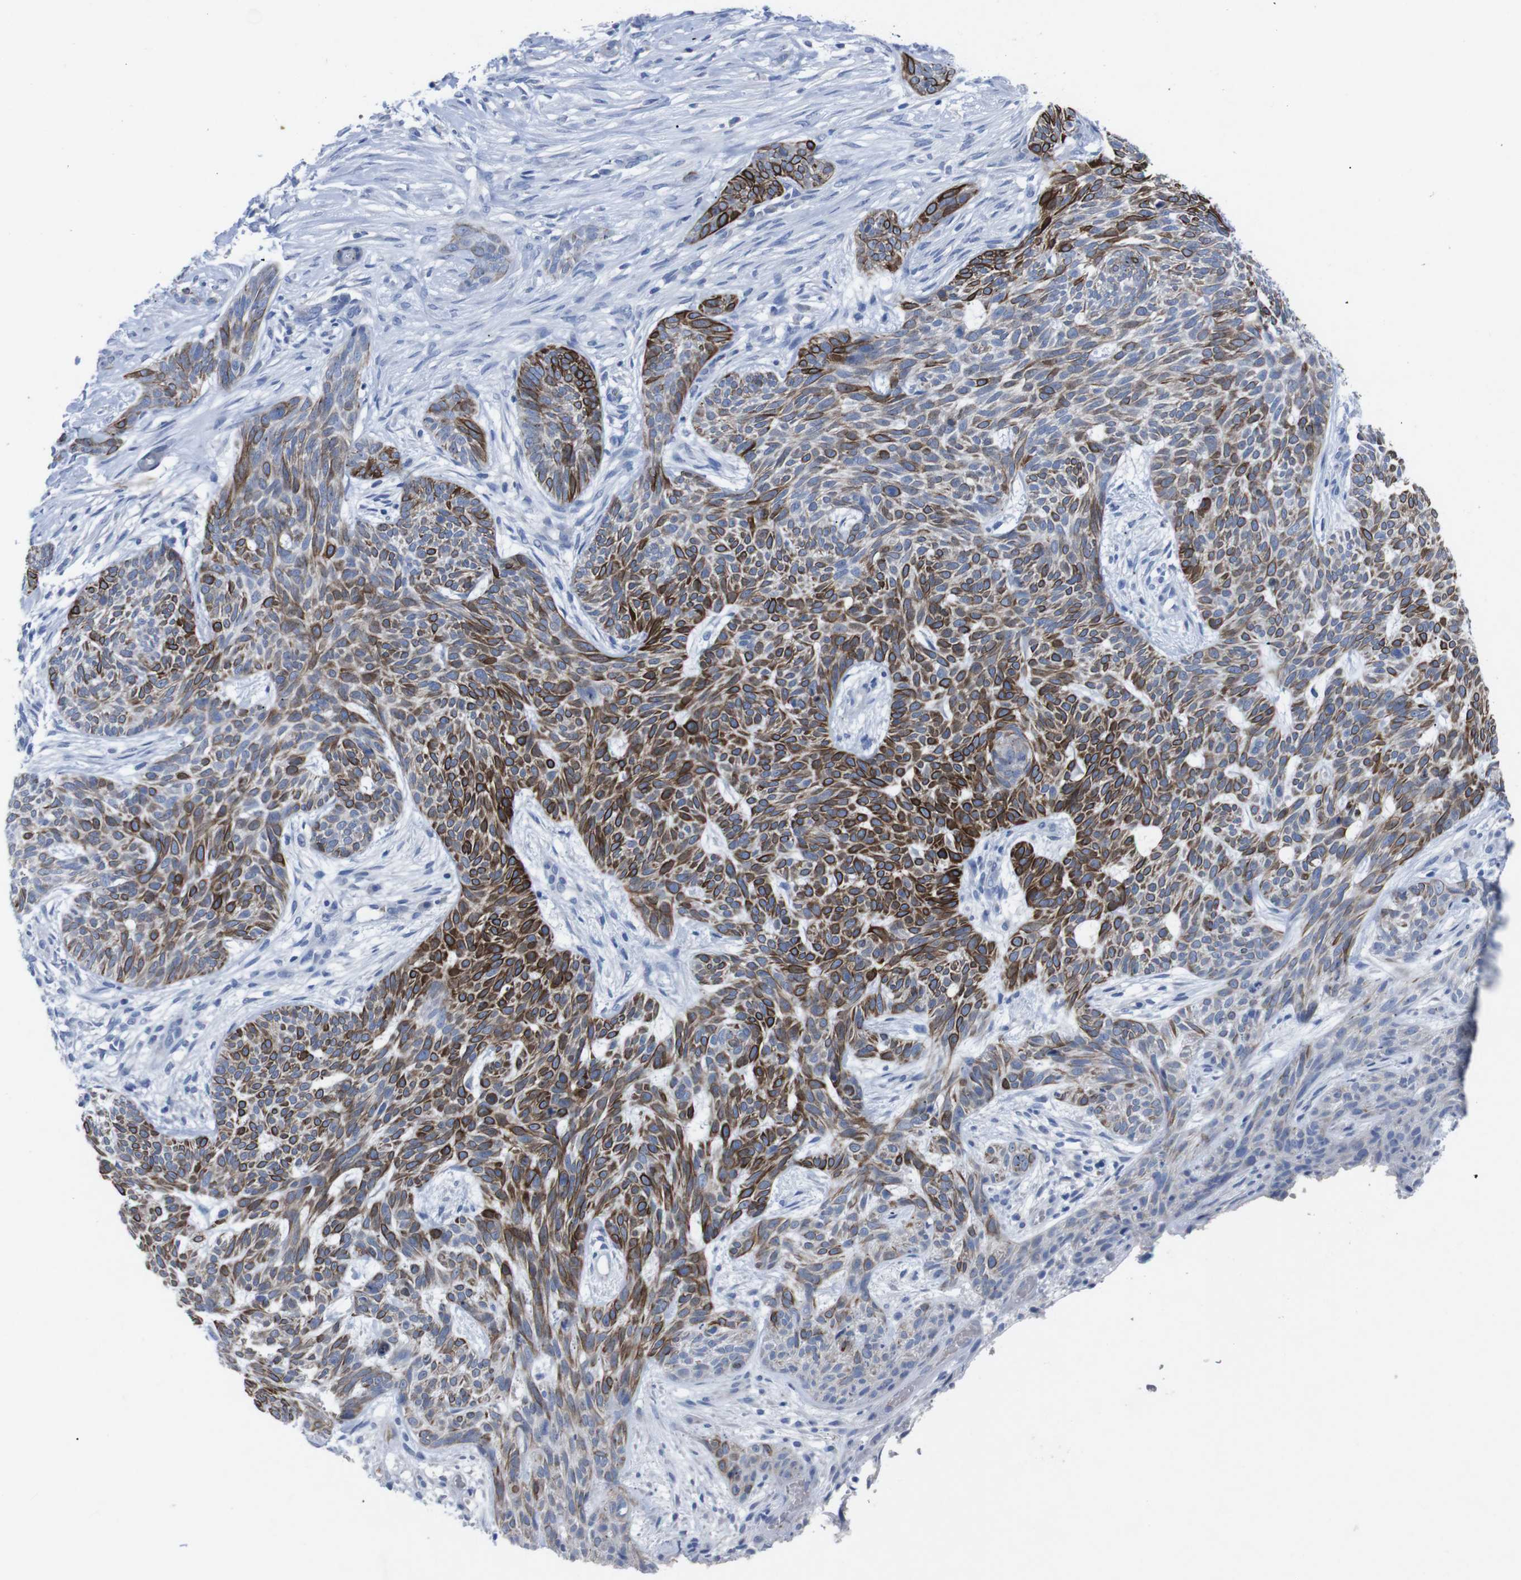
{"staining": {"intensity": "moderate", "quantity": ">75%", "location": "cytoplasmic/membranous"}, "tissue": "skin cancer", "cell_type": "Tumor cells", "image_type": "cancer", "snomed": [{"axis": "morphology", "description": "Basal cell carcinoma"}, {"axis": "topography", "description": "Skin"}], "caption": "Immunohistochemistry (IHC) histopathology image of human basal cell carcinoma (skin) stained for a protein (brown), which displays medium levels of moderate cytoplasmic/membranous staining in about >75% of tumor cells.", "gene": "GJB2", "patient": {"sex": "female", "age": 59}}